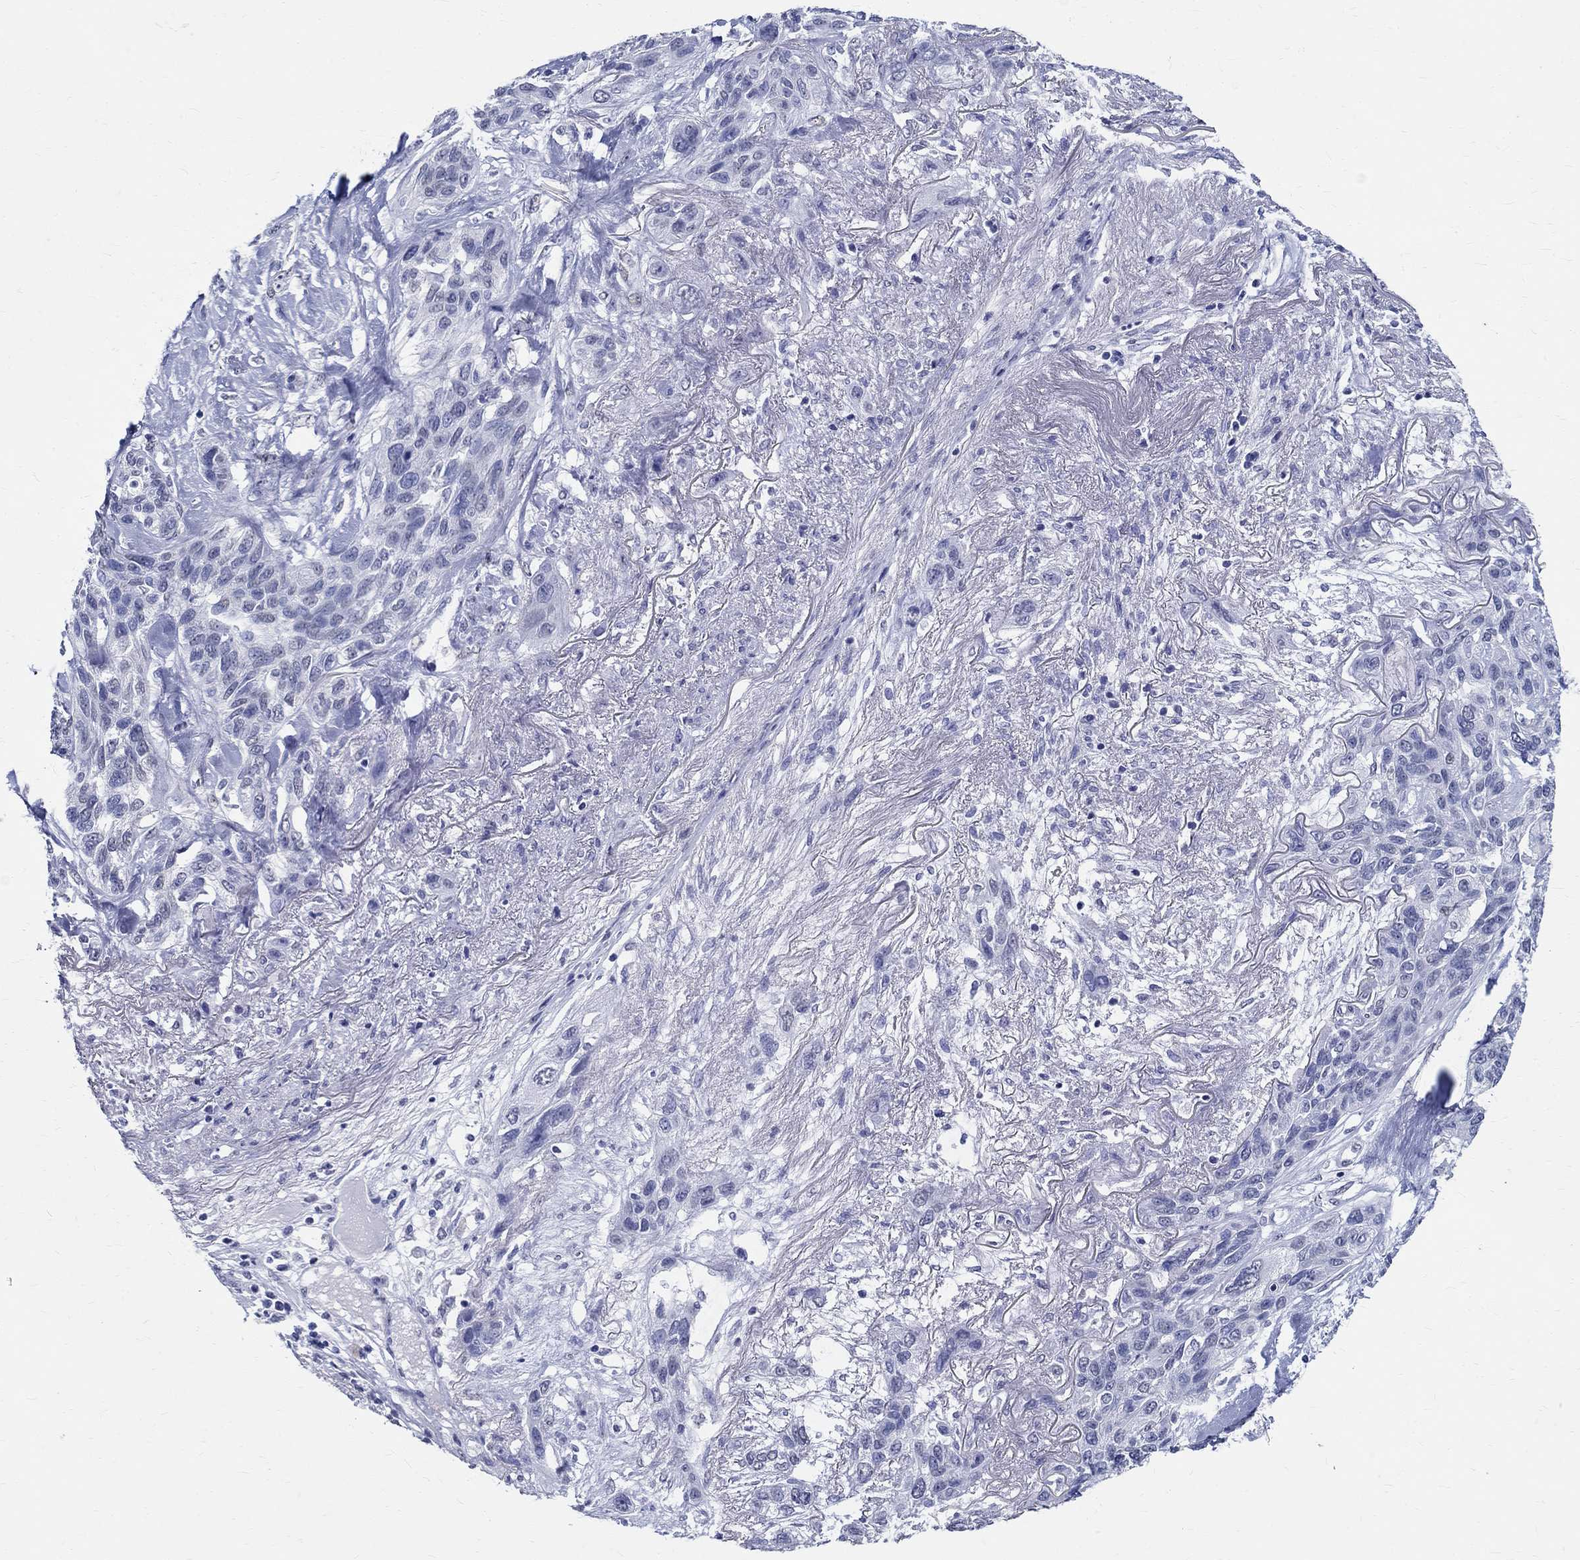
{"staining": {"intensity": "negative", "quantity": "none", "location": "none"}, "tissue": "lung cancer", "cell_type": "Tumor cells", "image_type": "cancer", "snomed": [{"axis": "morphology", "description": "Squamous cell carcinoma, NOS"}, {"axis": "topography", "description": "Lung"}], "caption": "The immunohistochemistry micrograph has no significant expression in tumor cells of squamous cell carcinoma (lung) tissue.", "gene": "TSPAN16", "patient": {"sex": "female", "age": 70}}